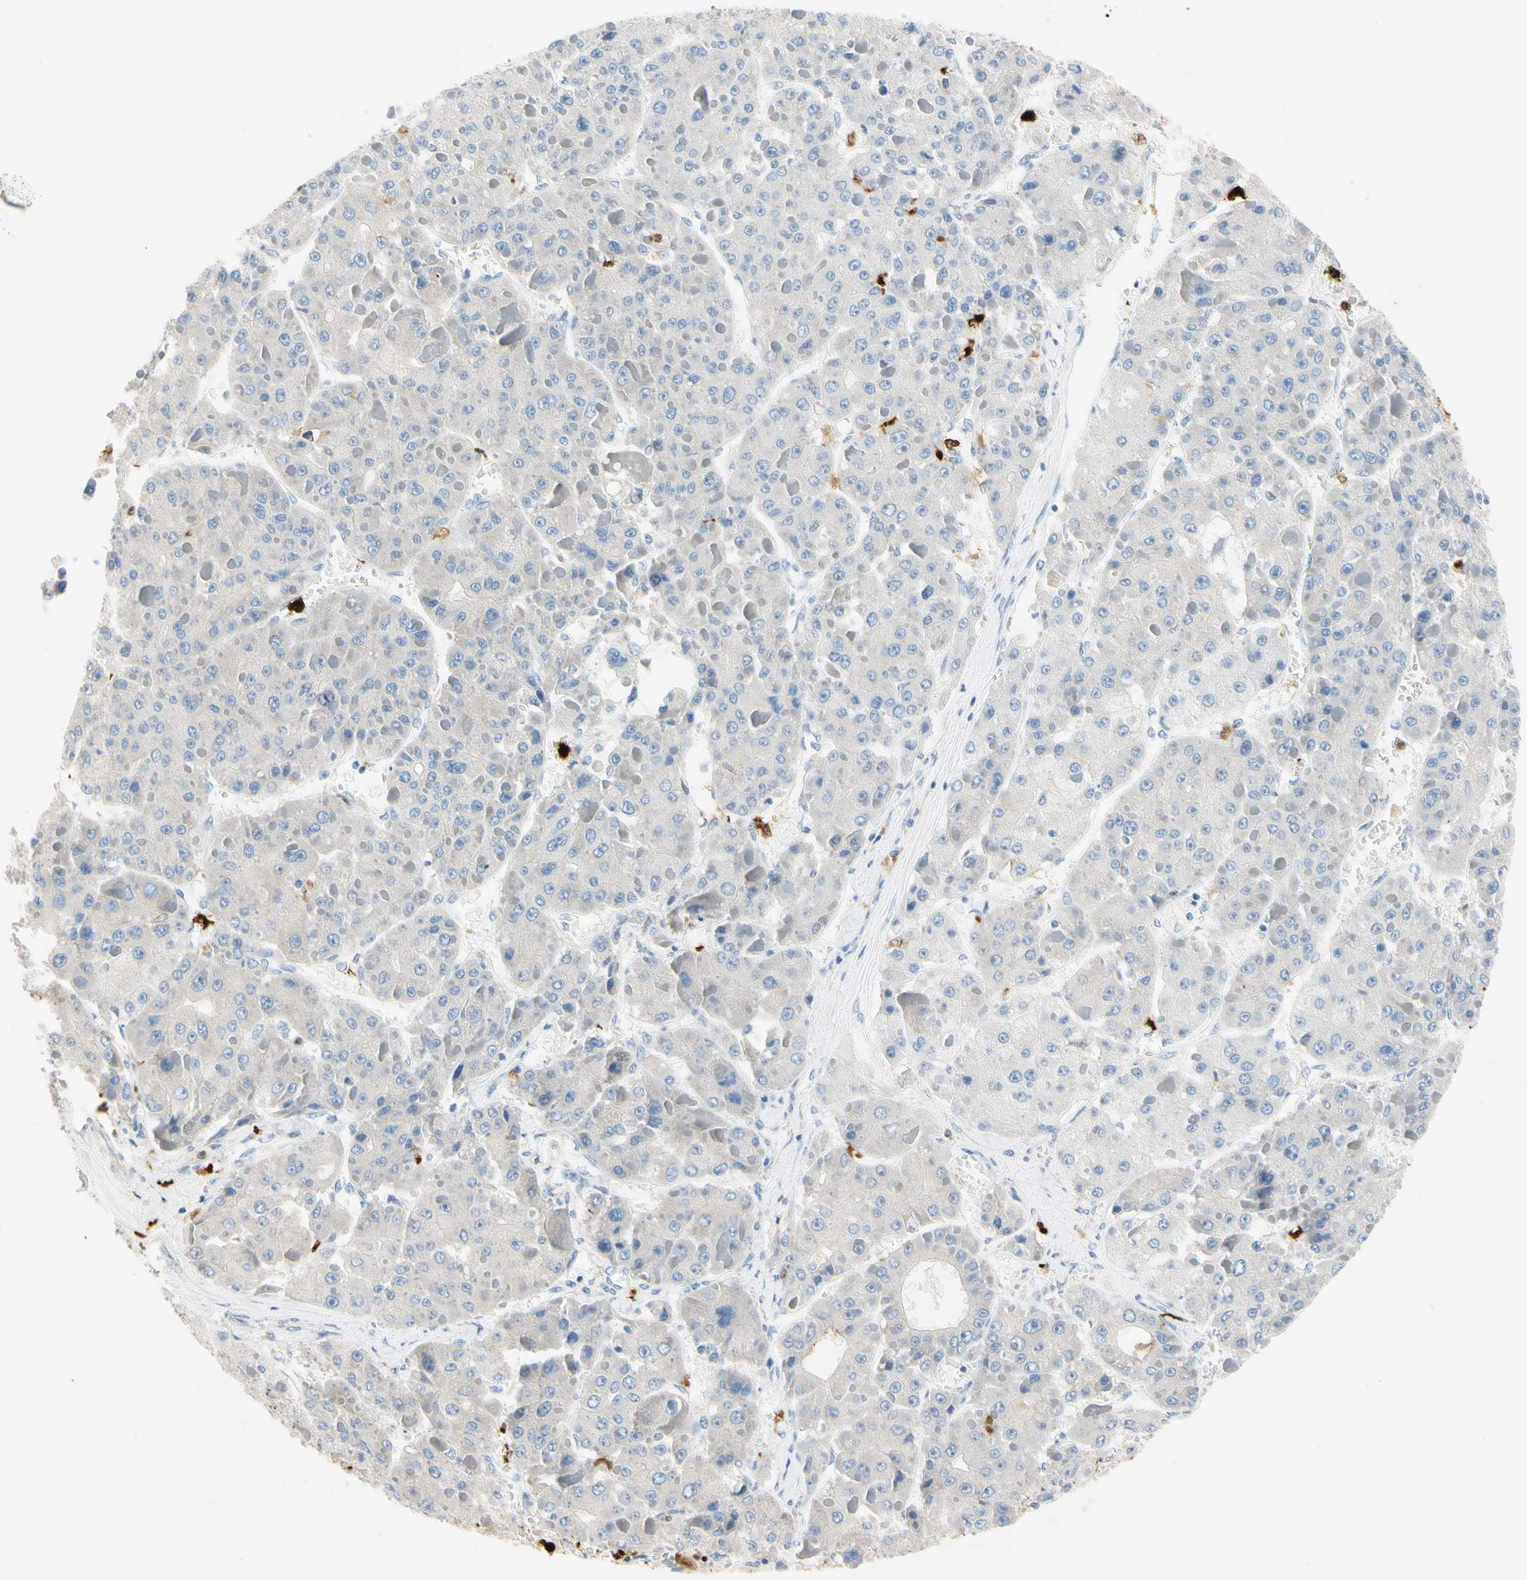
{"staining": {"intensity": "negative", "quantity": "none", "location": "none"}, "tissue": "liver cancer", "cell_type": "Tumor cells", "image_type": "cancer", "snomed": [{"axis": "morphology", "description": "Carcinoma, Hepatocellular, NOS"}, {"axis": "topography", "description": "Liver"}], "caption": "Hepatocellular carcinoma (liver) was stained to show a protein in brown. There is no significant expression in tumor cells.", "gene": "TRAF5", "patient": {"sex": "female", "age": 73}}